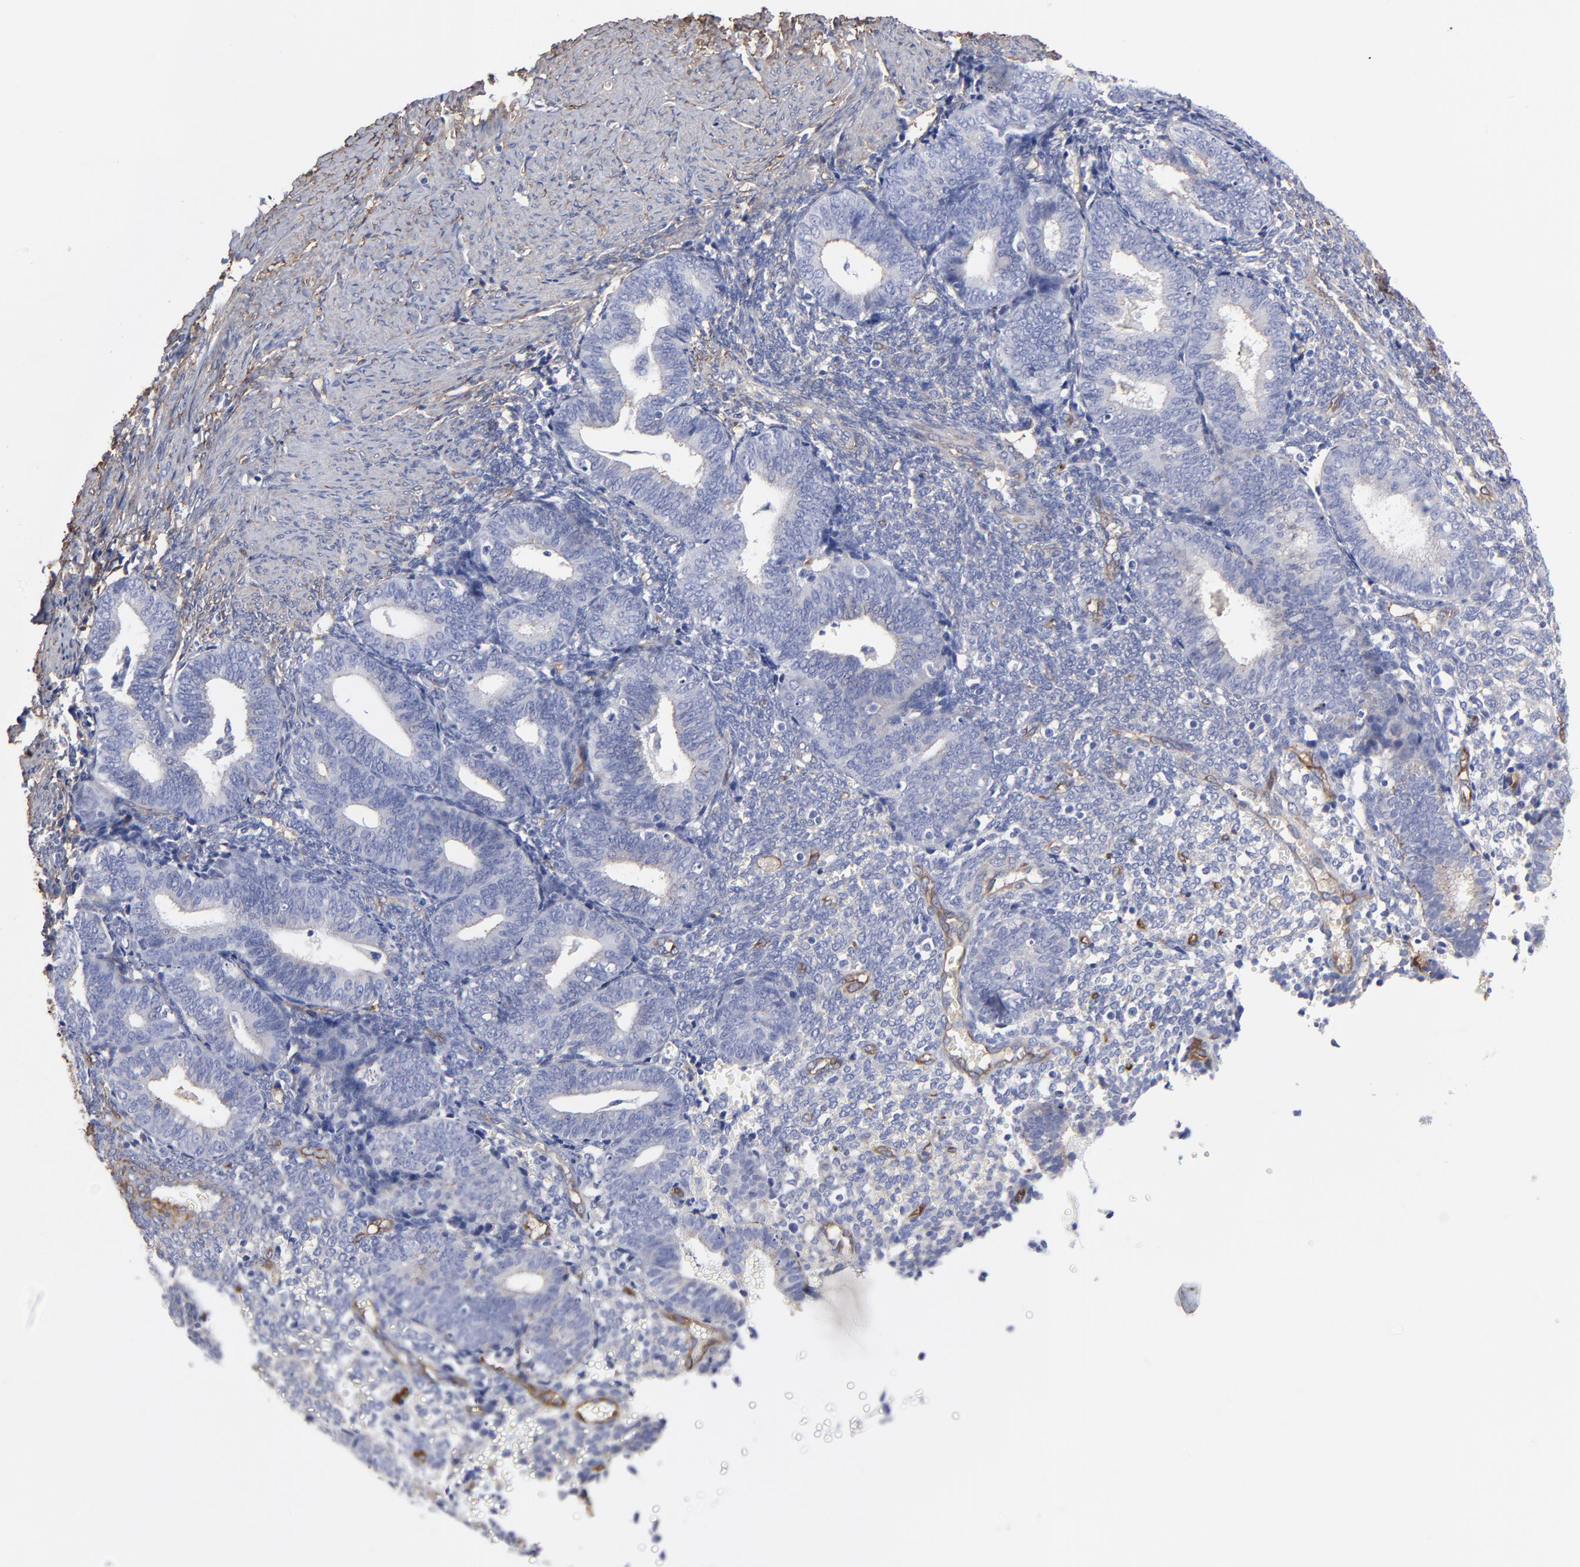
{"staining": {"intensity": "moderate", "quantity": "<25%", "location": "cytoplasmic/membranous"}, "tissue": "endometrium", "cell_type": "Cells in endometrial stroma", "image_type": "normal", "snomed": [{"axis": "morphology", "description": "Normal tissue, NOS"}, {"axis": "topography", "description": "Endometrium"}], "caption": "IHC histopathology image of normal endometrium stained for a protein (brown), which shows low levels of moderate cytoplasmic/membranous positivity in approximately <25% of cells in endometrial stroma.", "gene": "CILP", "patient": {"sex": "female", "age": 61}}